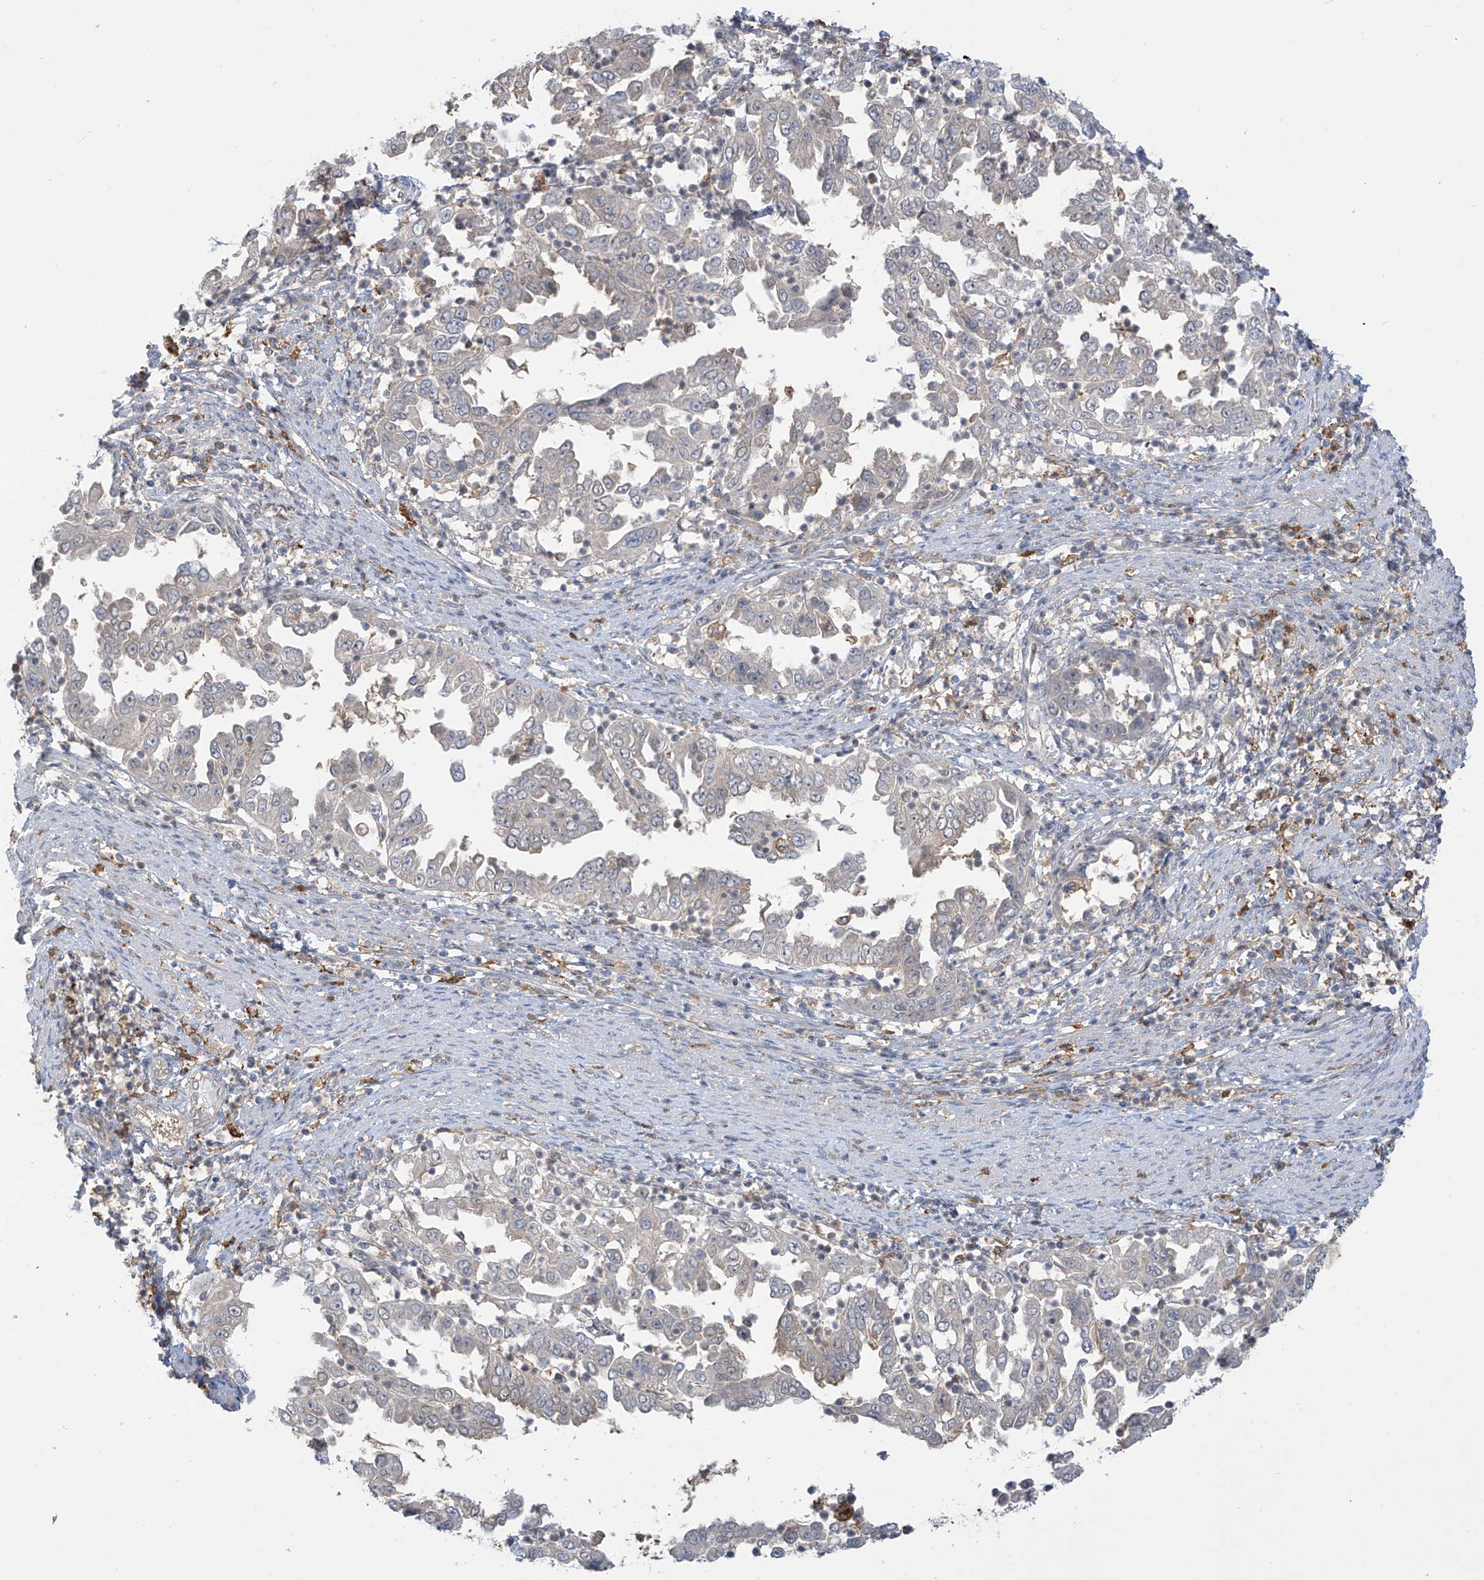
{"staining": {"intensity": "negative", "quantity": "none", "location": "none"}, "tissue": "endometrial cancer", "cell_type": "Tumor cells", "image_type": "cancer", "snomed": [{"axis": "morphology", "description": "Adenocarcinoma, NOS"}, {"axis": "topography", "description": "Endometrium"}], "caption": "There is no significant expression in tumor cells of adenocarcinoma (endometrial). (DAB (3,3'-diaminobenzidine) immunohistochemistry visualized using brightfield microscopy, high magnification).", "gene": "IDH1", "patient": {"sex": "female", "age": 85}}